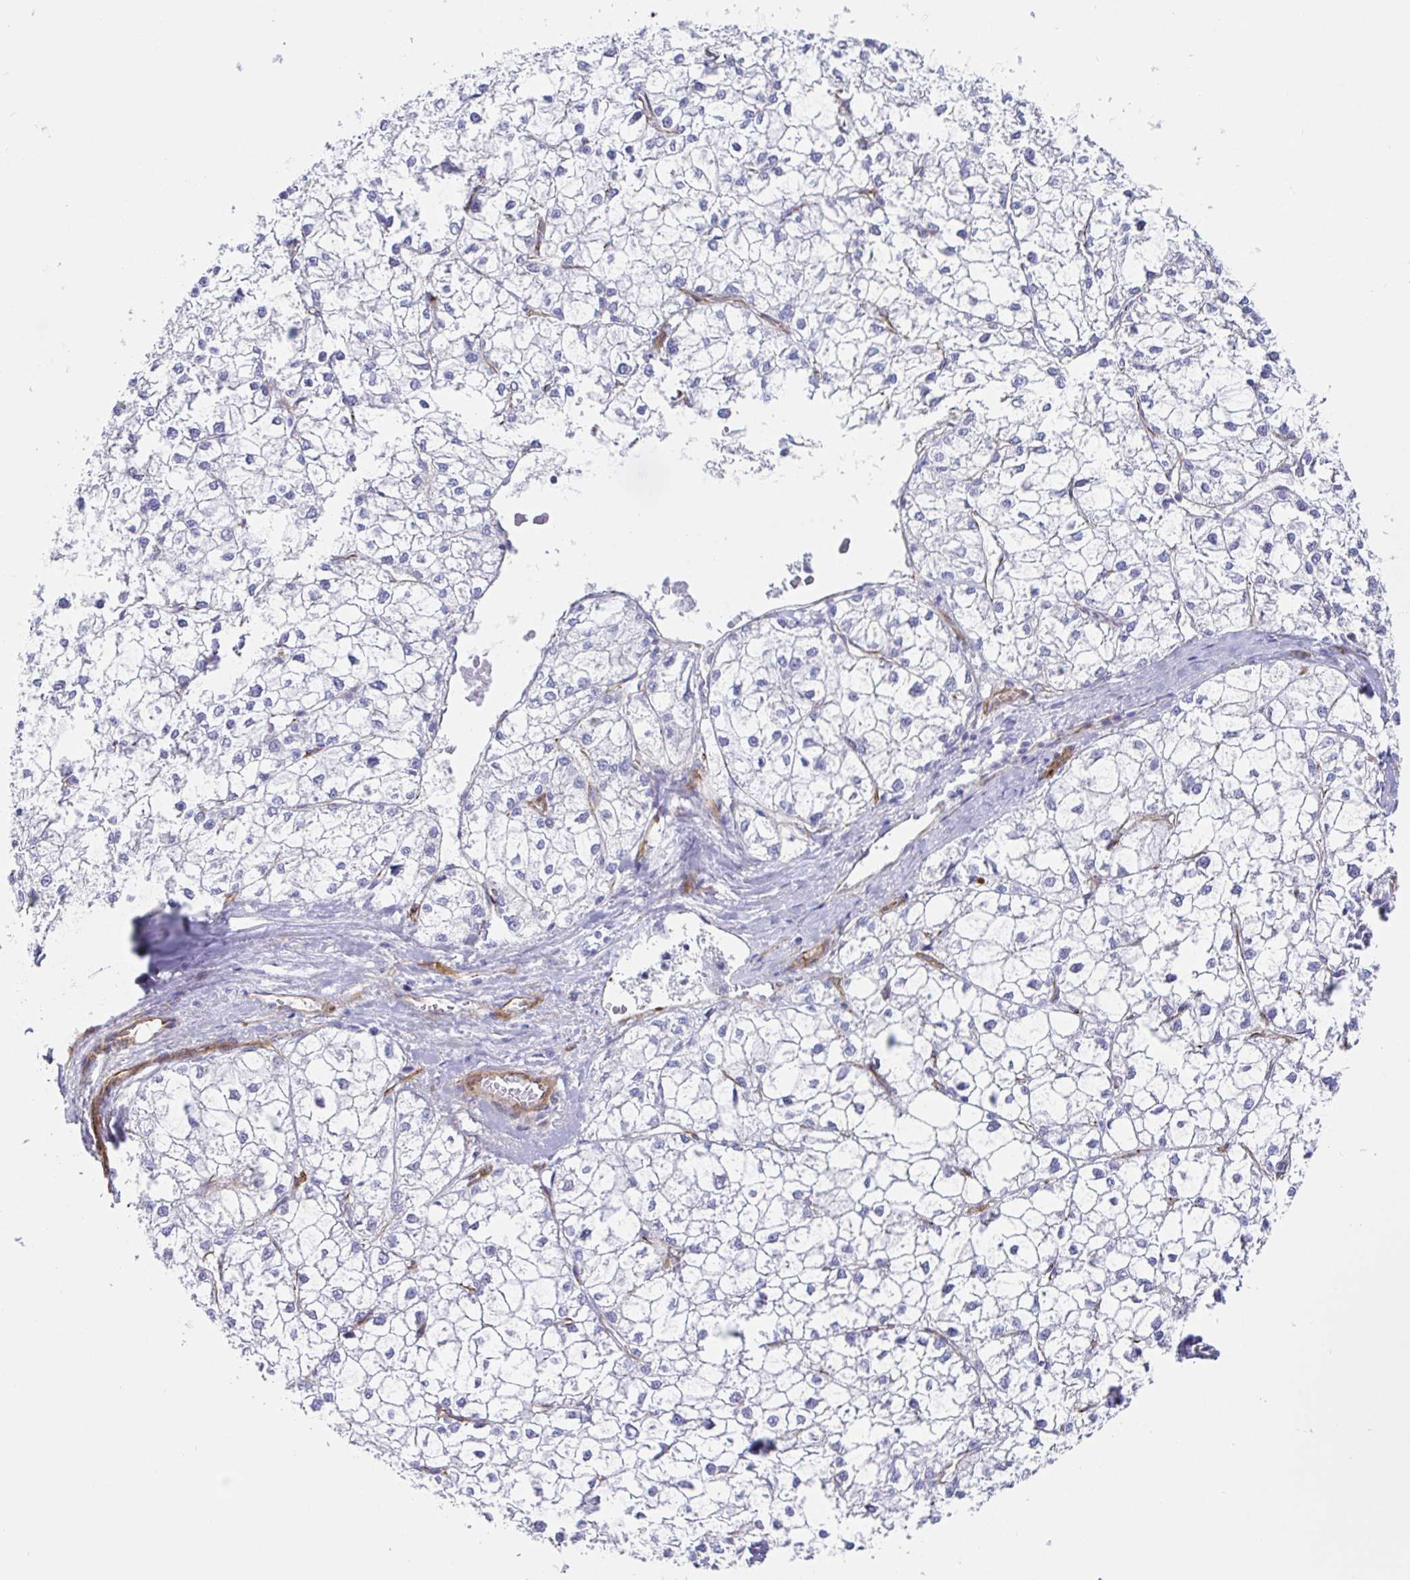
{"staining": {"intensity": "negative", "quantity": "none", "location": "none"}, "tissue": "liver cancer", "cell_type": "Tumor cells", "image_type": "cancer", "snomed": [{"axis": "morphology", "description": "Carcinoma, Hepatocellular, NOS"}, {"axis": "topography", "description": "Liver"}], "caption": "Liver cancer (hepatocellular carcinoma) was stained to show a protein in brown. There is no significant positivity in tumor cells.", "gene": "DOCK1", "patient": {"sex": "female", "age": 43}}